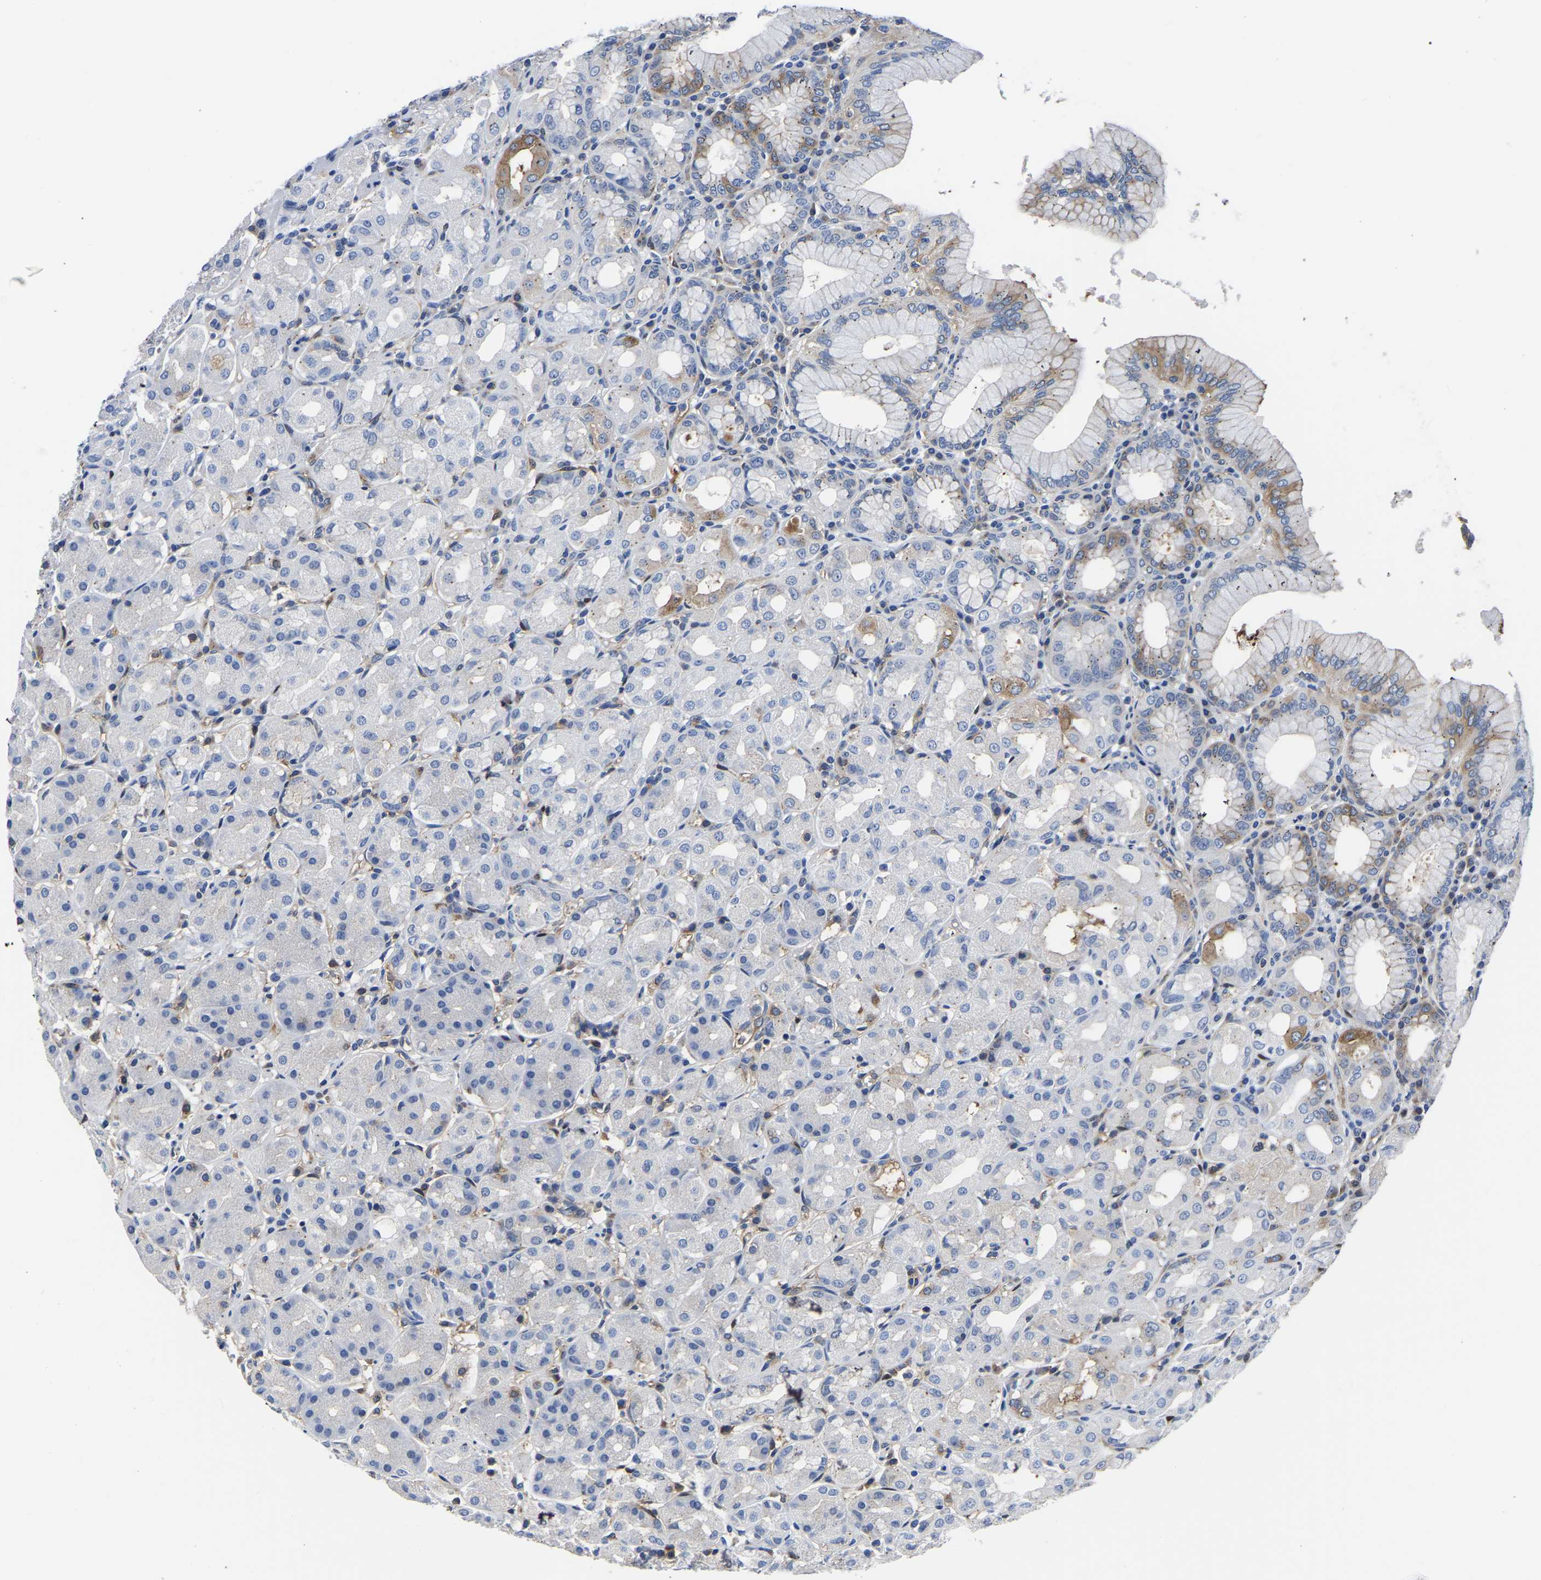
{"staining": {"intensity": "moderate", "quantity": "<25%", "location": "cytoplasmic/membranous"}, "tissue": "stomach", "cell_type": "Glandular cells", "image_type": "normal", "snomed": [{"axis": "morphology", "description": "Normal tissue, NOS"}, {"axis": "topography", "description": "Stomach"}, {"axis": "topography", "description": "Stomach, lower"}], "caption": "A low amount of moderate cytoplasmic/membranous expression is appreciated in about <25% of glandular cells in unremarkable stomach.", "gene": "TFG", "patient": {"sex": "female", "age": 56}}